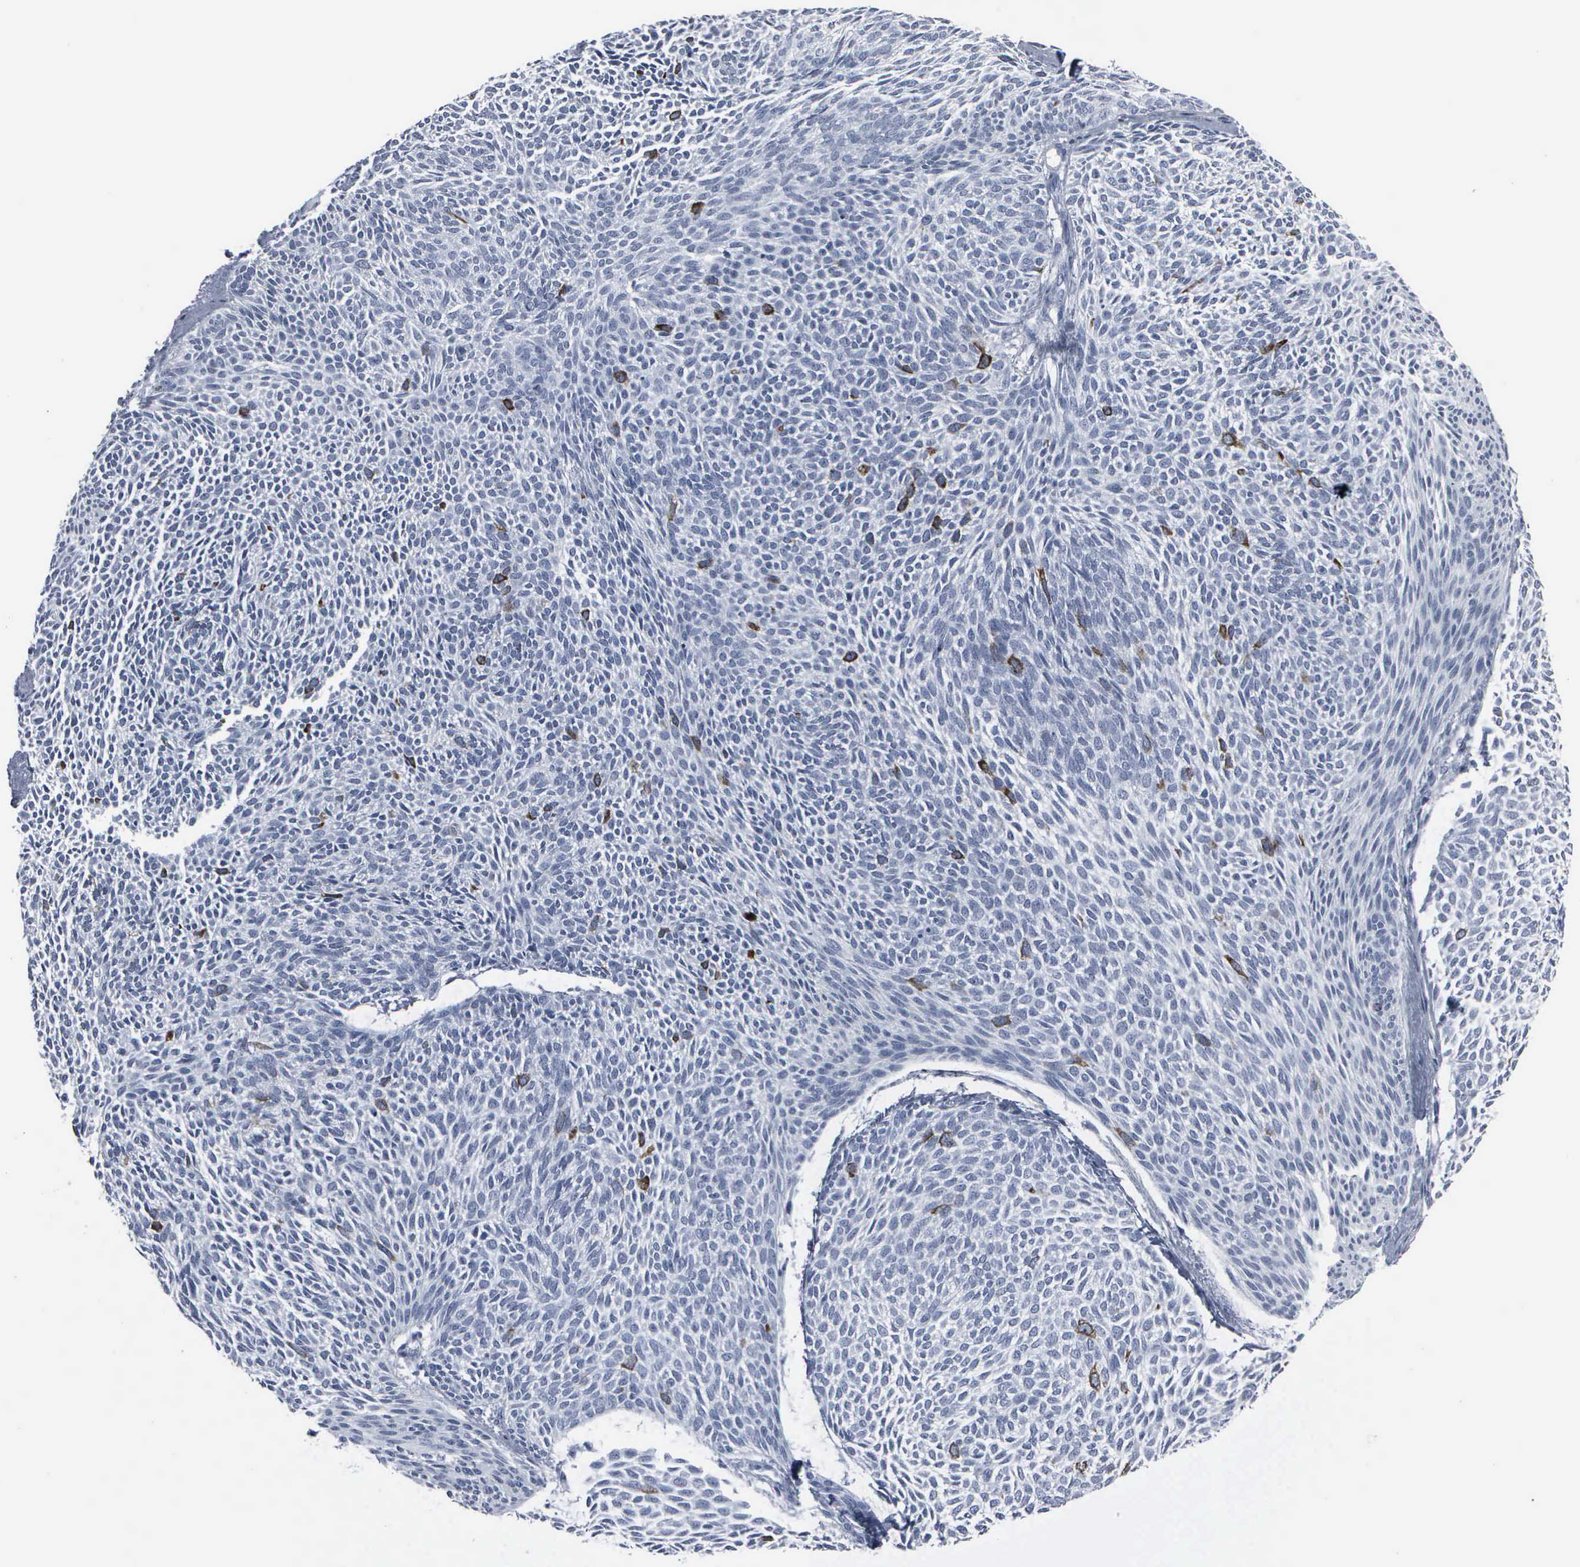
{"staining": {"intensity": "strong", "quantity": "<25%", "location": "cytoplasmic/membranous"}, "tissue": "skin cancer", "cell_type": "Tumor cells", "image_type": "cancer", "snomed": [{"axis": "morphology", "description": "Basal cell carcinoma"}, {"axis": "topography", "description": "Skin"}], "caption": "Protein staining of basal cell carcinoma (skin) tissue shows strong cytoplasmic/membranous expression in approximately <25% of tumor cells. (DAB (3,3'-diaminobenzidine) IHC with brightfield microscopy, high magnification).", "gene": "CCNB1", "patient": {"sex": "male", "age": 84}}